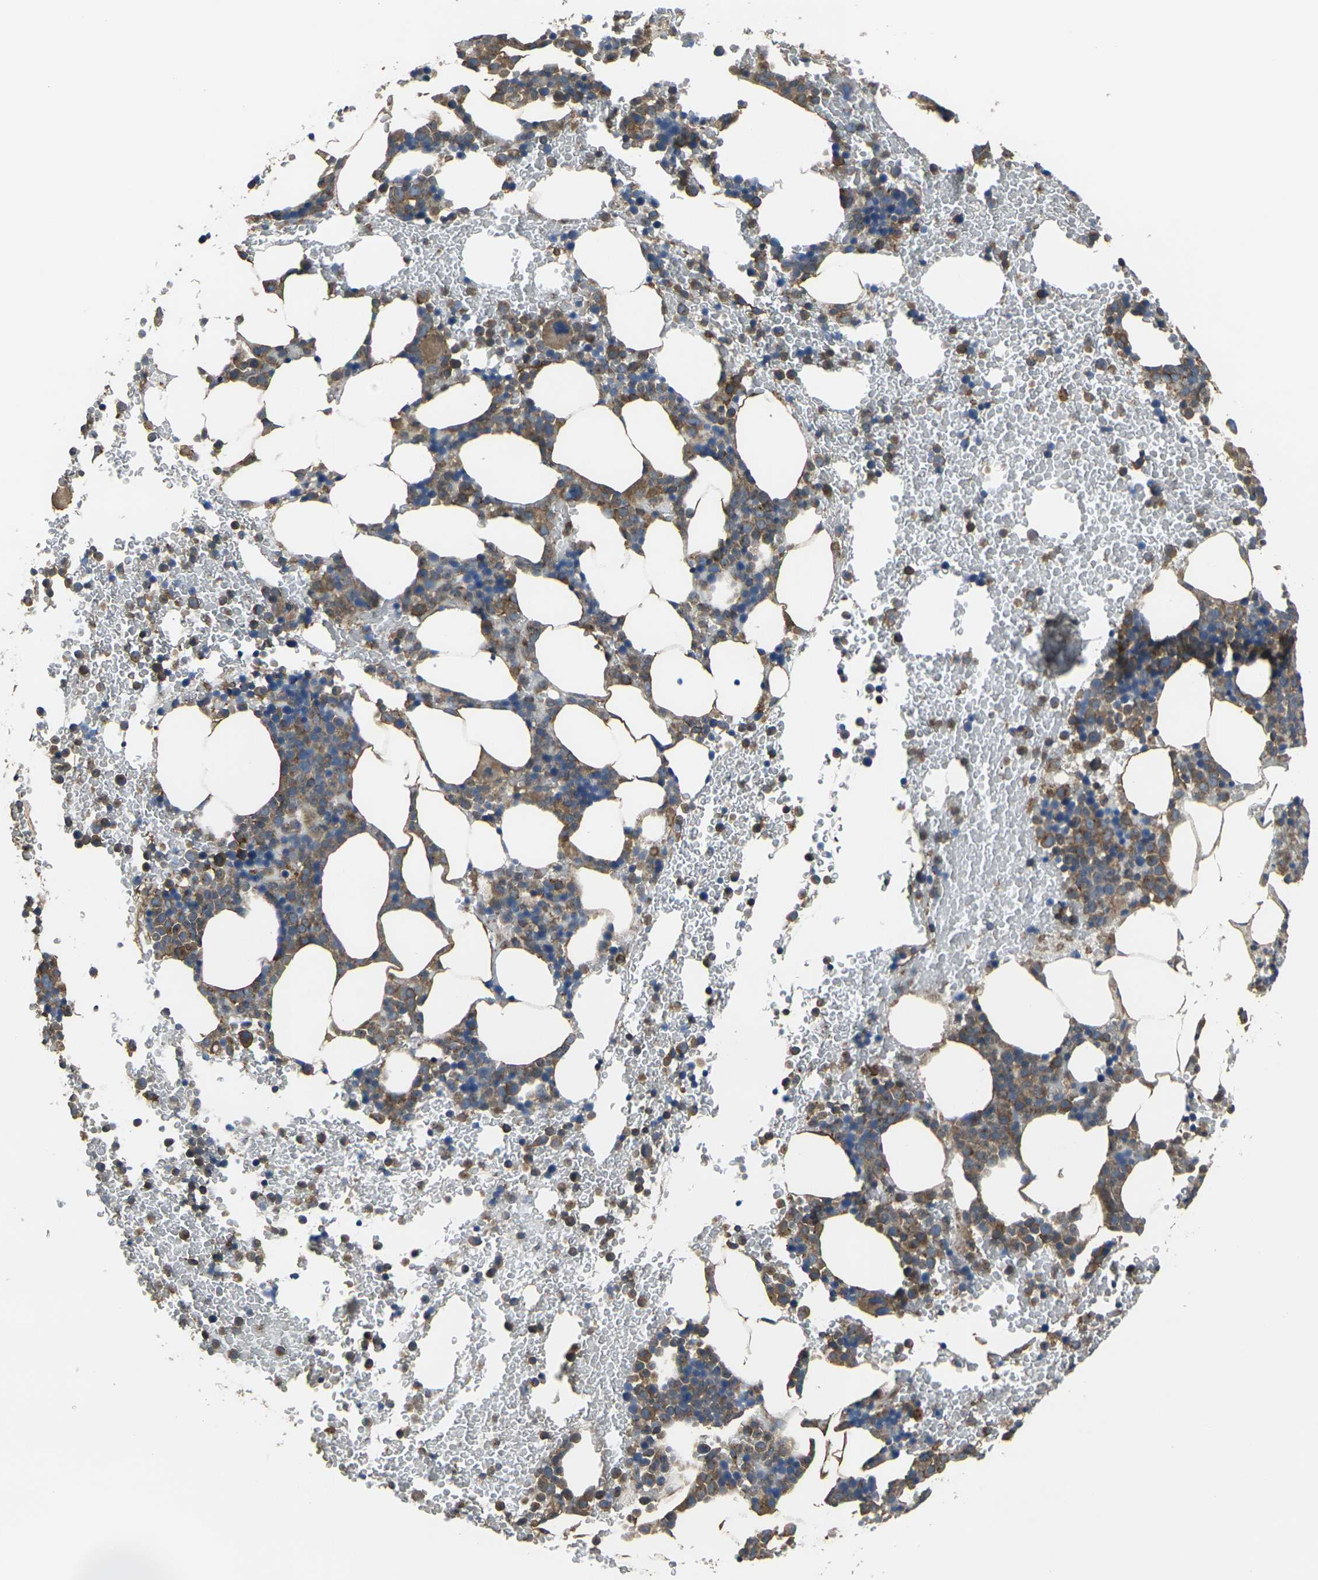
{"staining": {"intensity": "moderate", "quantity": ">75%", "location": "cytoplasmic/membranous"}, "tissue": "bone marrow", "cell_type": "Hematopoietic cells", "image_type": "normal", "snomed": [{"axis": "morphology", "description": "Normal tissue, NOS"}, {"axis": "morphology", "description": "Inflammation, NOS"}, {"axis": "topography", "description": "Bone marrow"}], "caption": "Immunohistochemistry histopathology image of unremarkable human bone marrow stained for a protein (brown), which exhibits medium levels of moderate cytoplasmic/membranous staining in about >75% of hematopoietic cells.", "gene": "PRKACB", "patient": {"sex": "female", "age": 70}}